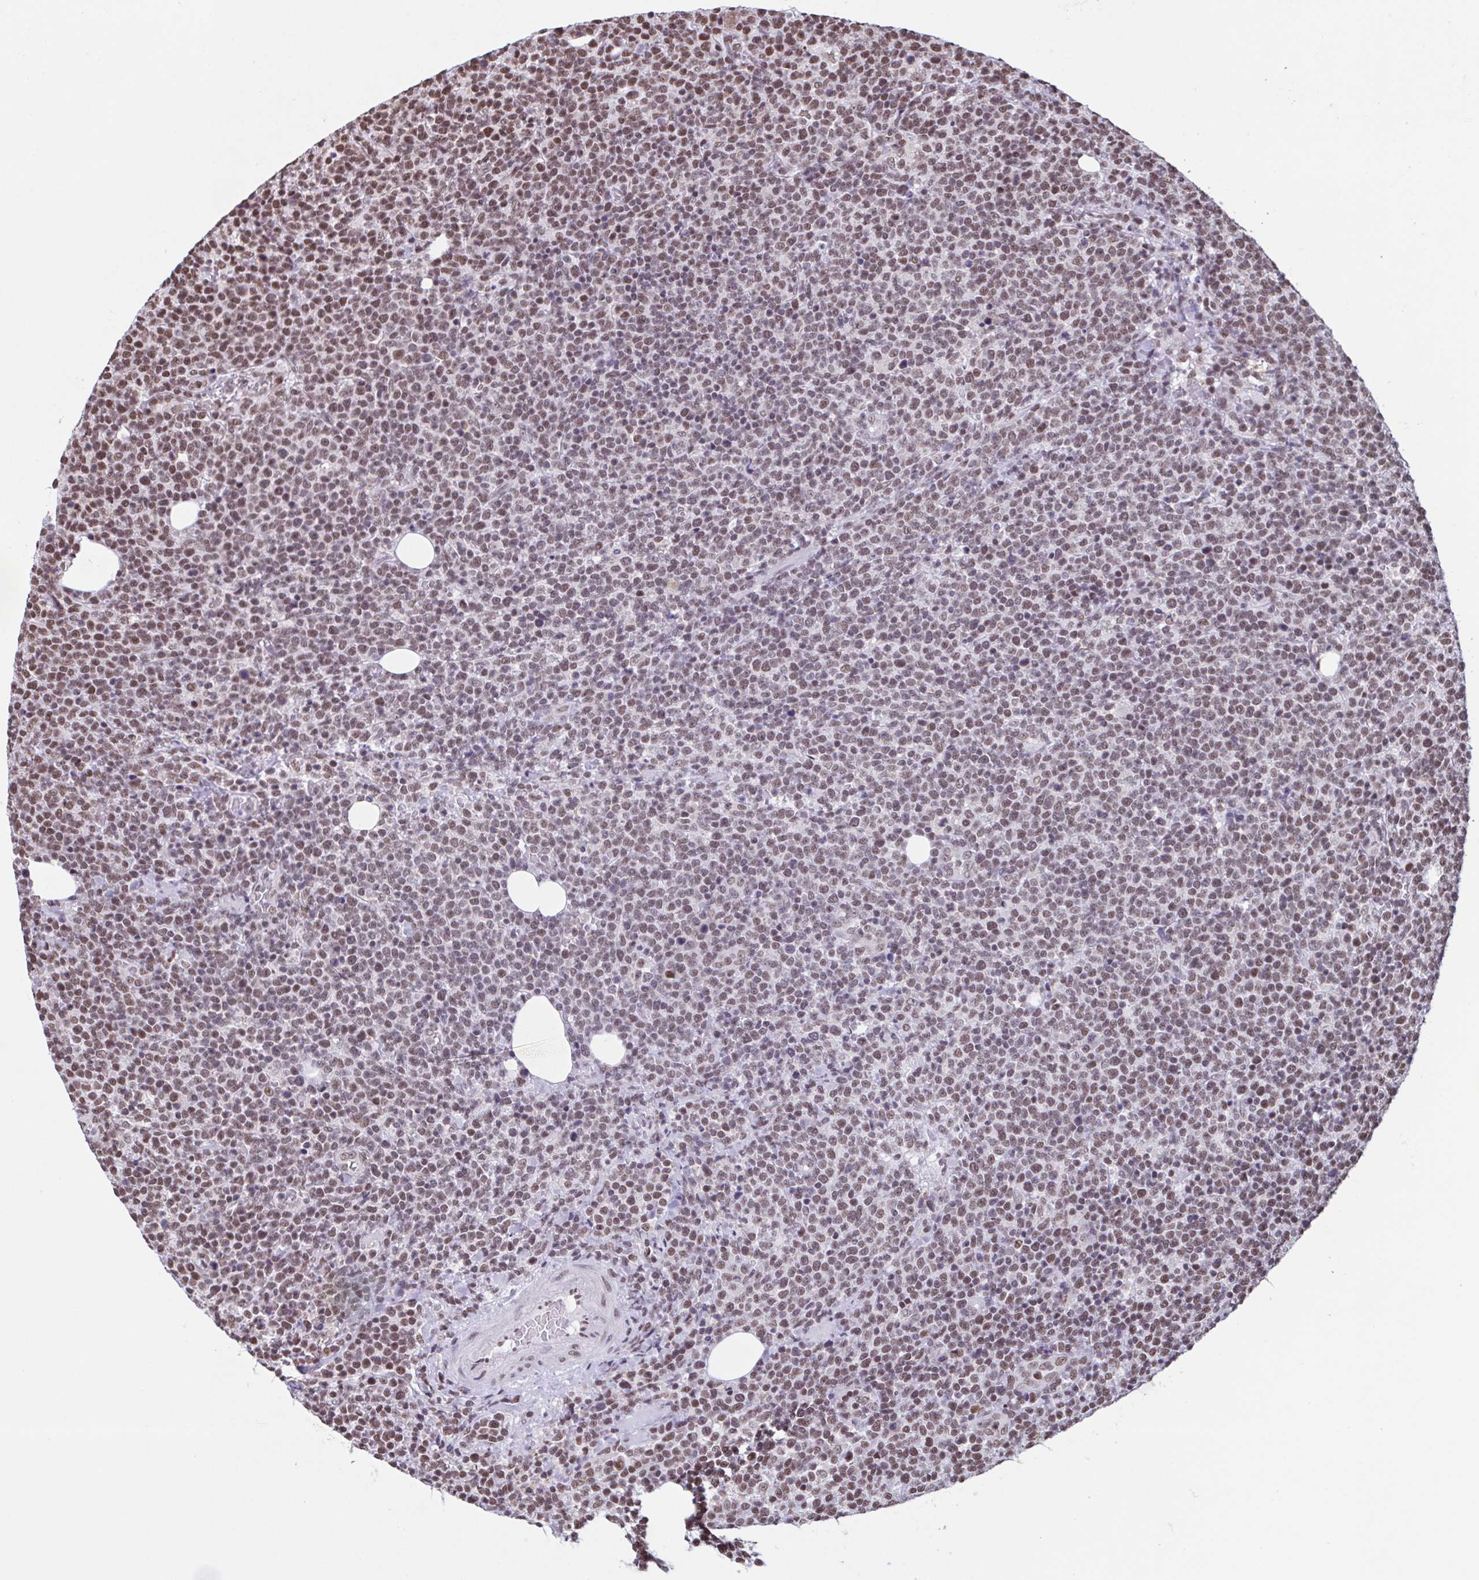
{"staining": {"intensity": "moderate", "quantity": ">75%", "location": "nuclear"}, "tissue": "lymphoma", "cell_type": "Tumor cells", "image_type": "cancer", "snomed": [{"axis": "morphology", "description": "Malignant lymphoma, non-Hodgkin's type, High grade"}, {"axis": "topography", "description": "Lymph node"}], "caption": "This histopathology image demonstrates lymphoma stained with immunohistochemistry (IHC) to label a protein in brown. The nuclear of tumor cells show moderate positivity for the protein. Nuclei are counter-stained blue.", "gene": "TIMM21", "patient": {"sex": "male", "age": 61}}